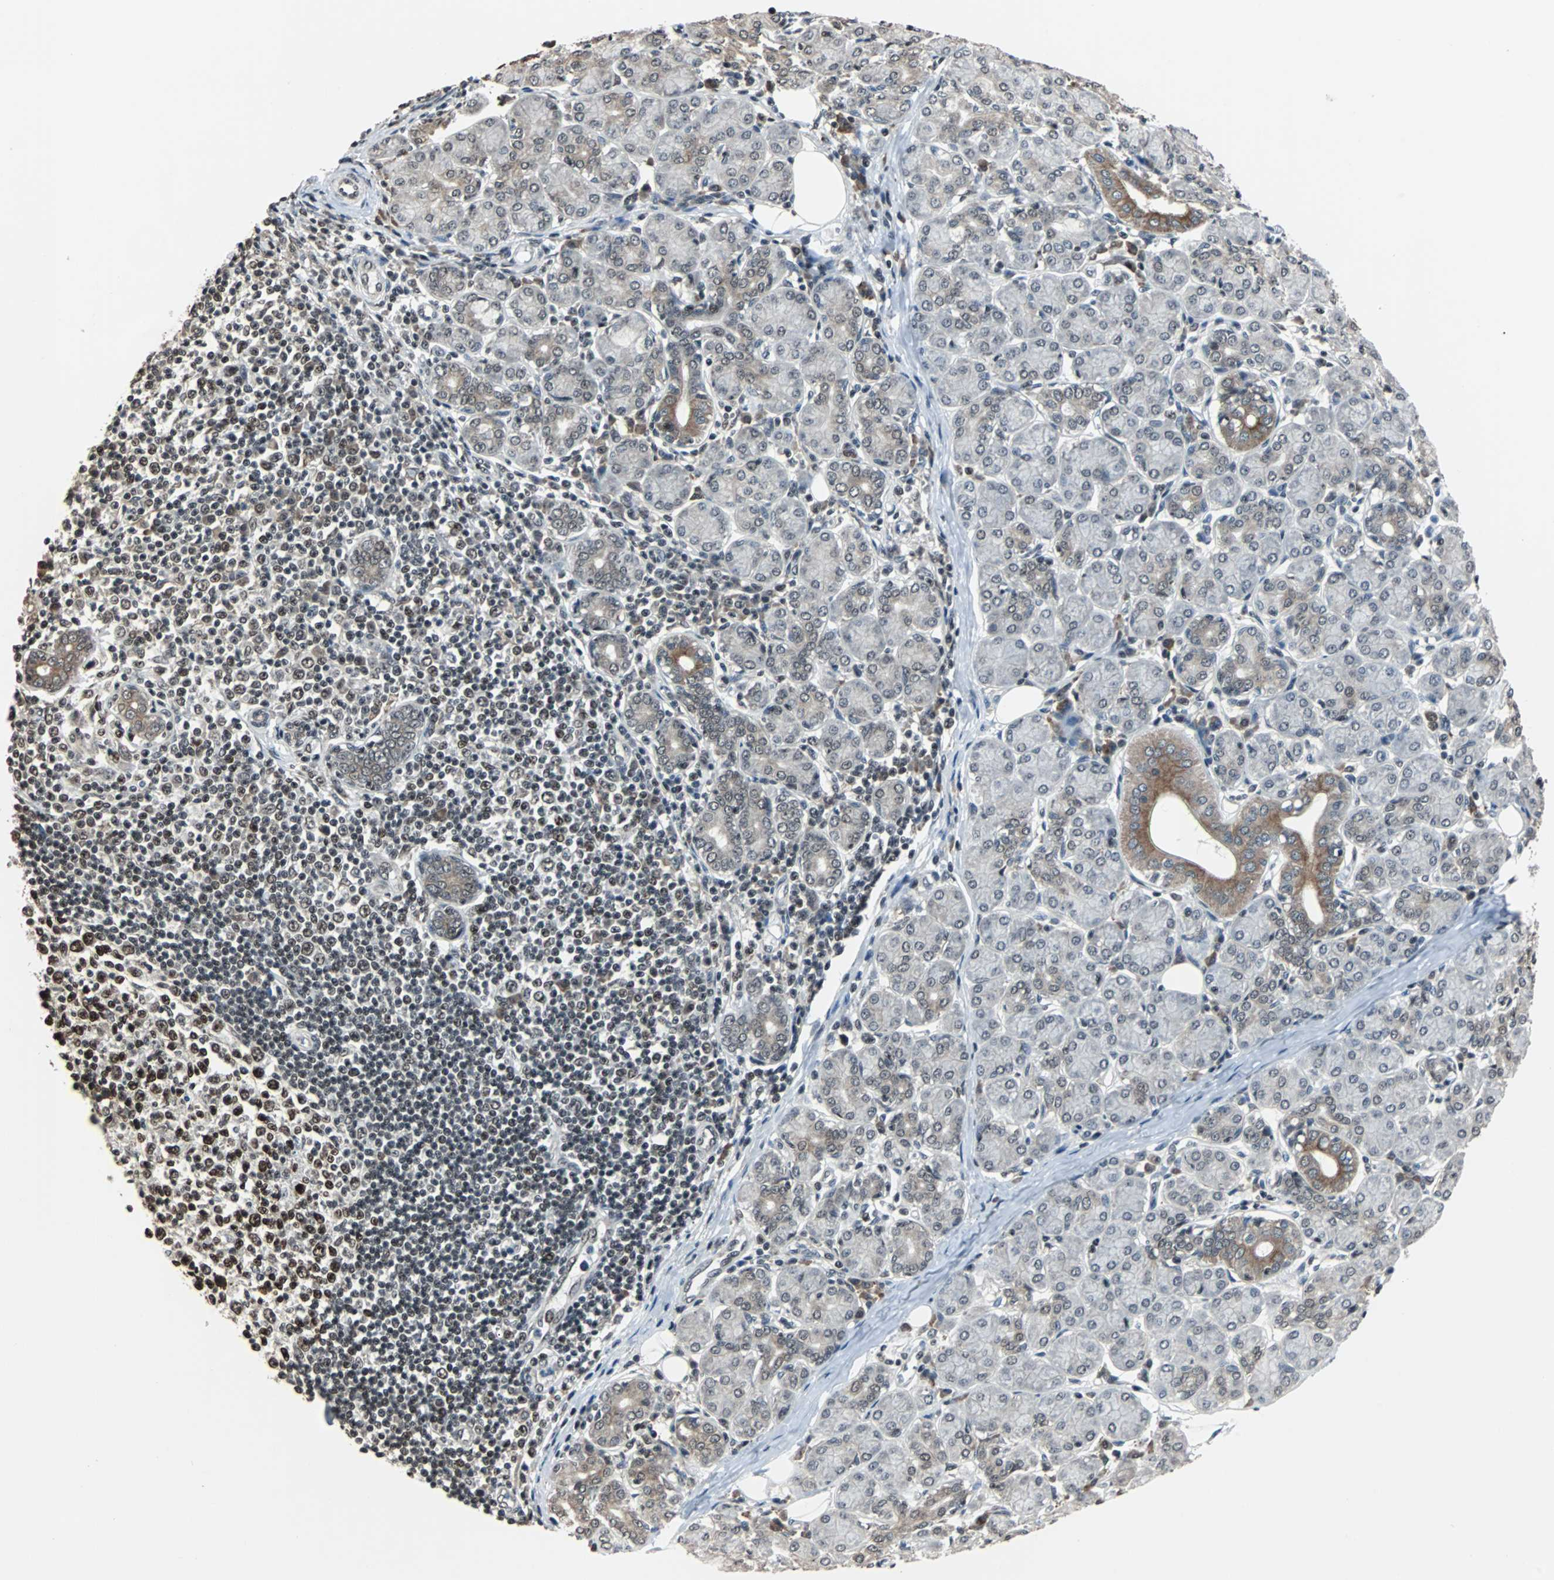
{"staining": {"intensity": "negative", "quantity": "none", "location": "none"}, "tissue": "salivary gland", "cell_type": "Glandular cells", "image_type": "normal", "snomed": [{"axis": "morphology", "description": "Normal tissue, NOS"}, {"axis": "morphology", "description": "Inflammation, NOS"}, {"axis": "topography", "description": "Lymph node"}, {"axis": "topography", "description": "Salivary gland"}], "caption": "High magnification brightfield microscopy of benign salivary gland stained with DAB (3,3'-diaminobenzidine) (brown) and counterstained with hematoxylin (blue): glandular cells show no significant positivity. (Immunohistochemistry, brightfield microscopy, high magnification).", "gene": "TERF2IP", "patient": {"sex": "male", "age": 3}}